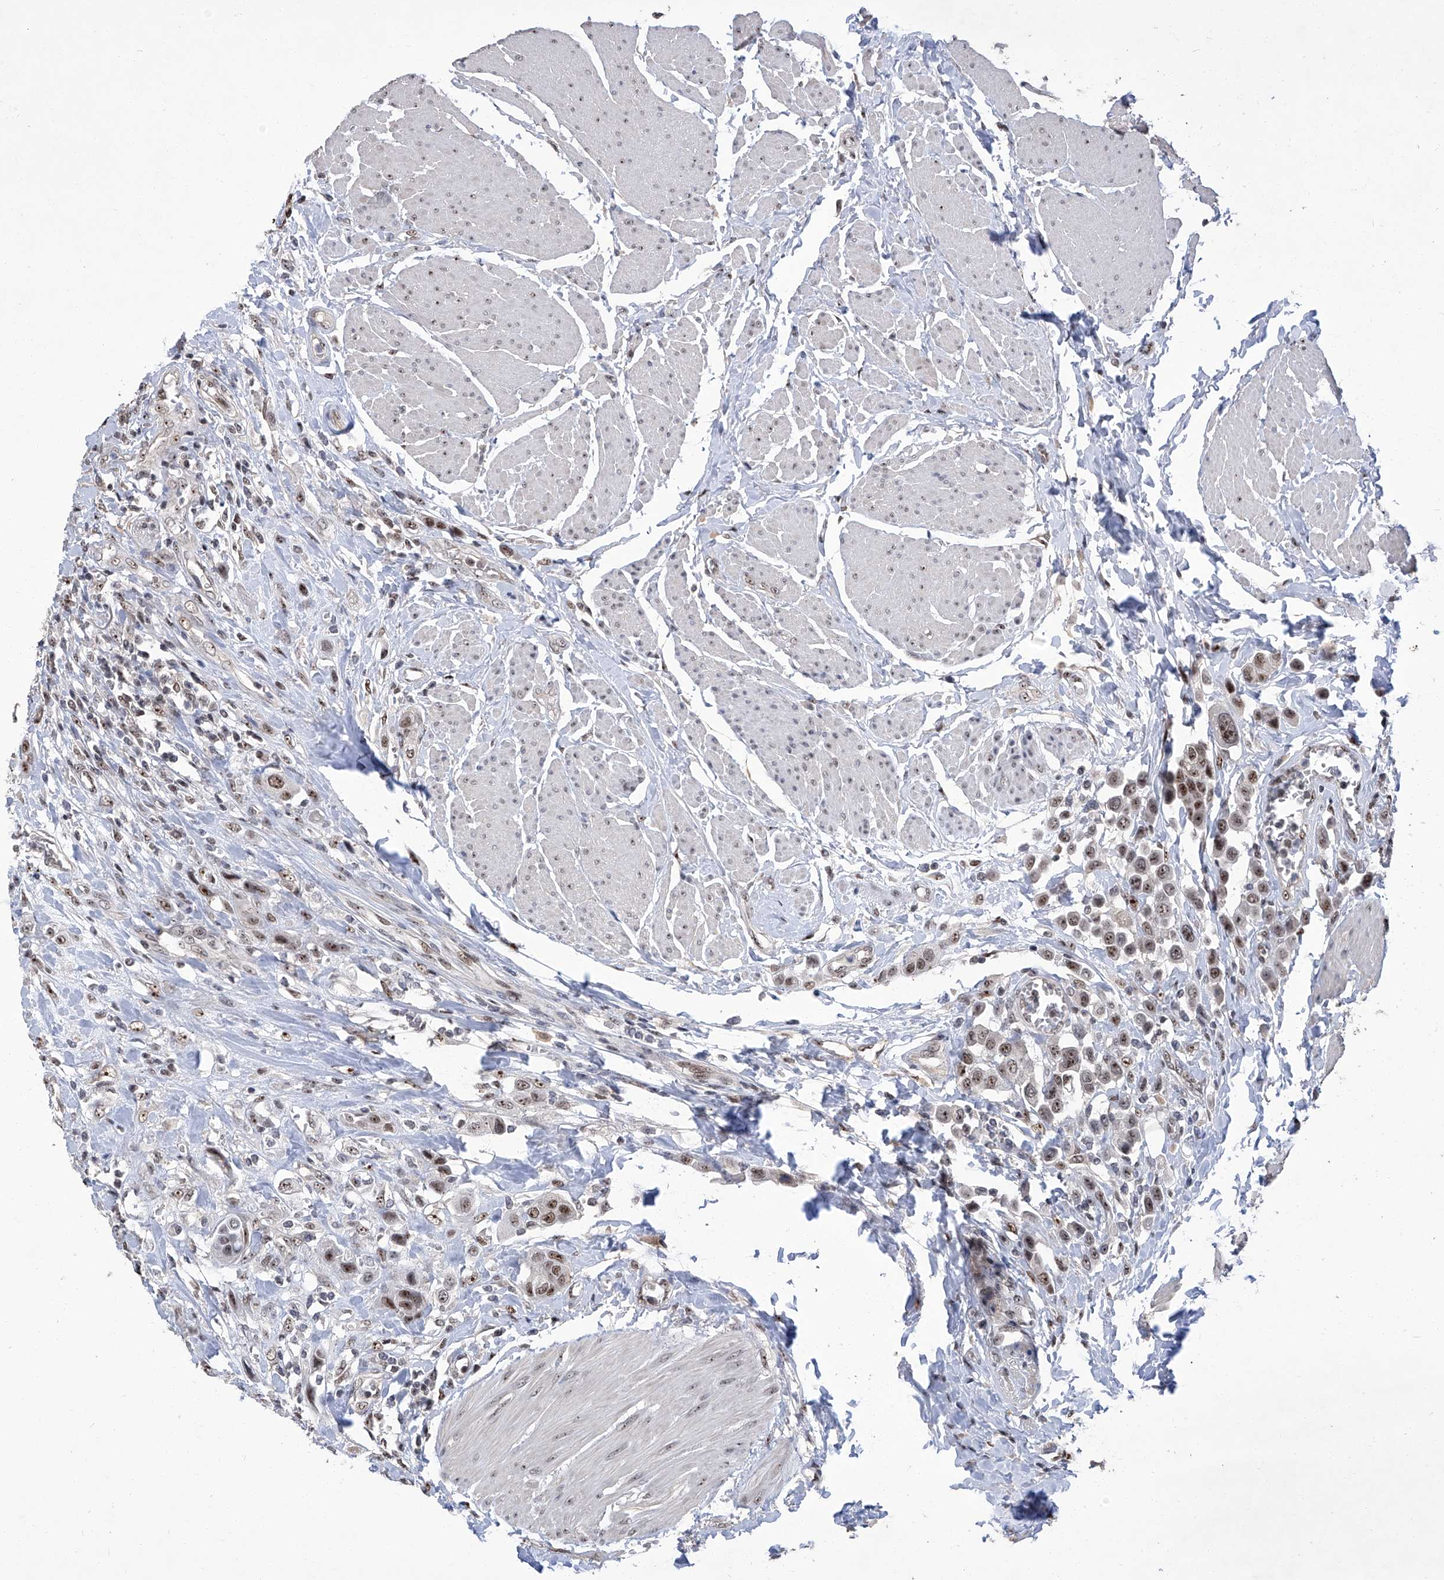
{"staining": {"intensity": "moderate", "quantity": ">75%", "location": "cytoplasmic/membranous,nuclear"}, "tissue": "urothelial cancer", "cell_type": "Tumor cells", "image_type": "cancer", "snomed": [{"axis": "morphology", "description": "Urothelial carcinoma, High grade"}, {"axis": "topography", "description": "Urinary bladder"}], "caption": "Urothelial cancer stained with DAB (3,3'-diaminobenzidine) IHC displays medium levels of moderate cytoplasmic/membranous and nuclear staining in approximately >75% of tumor cells.", "gene": "CMTR1", "patient": {"sex": "male", "age": 50}}